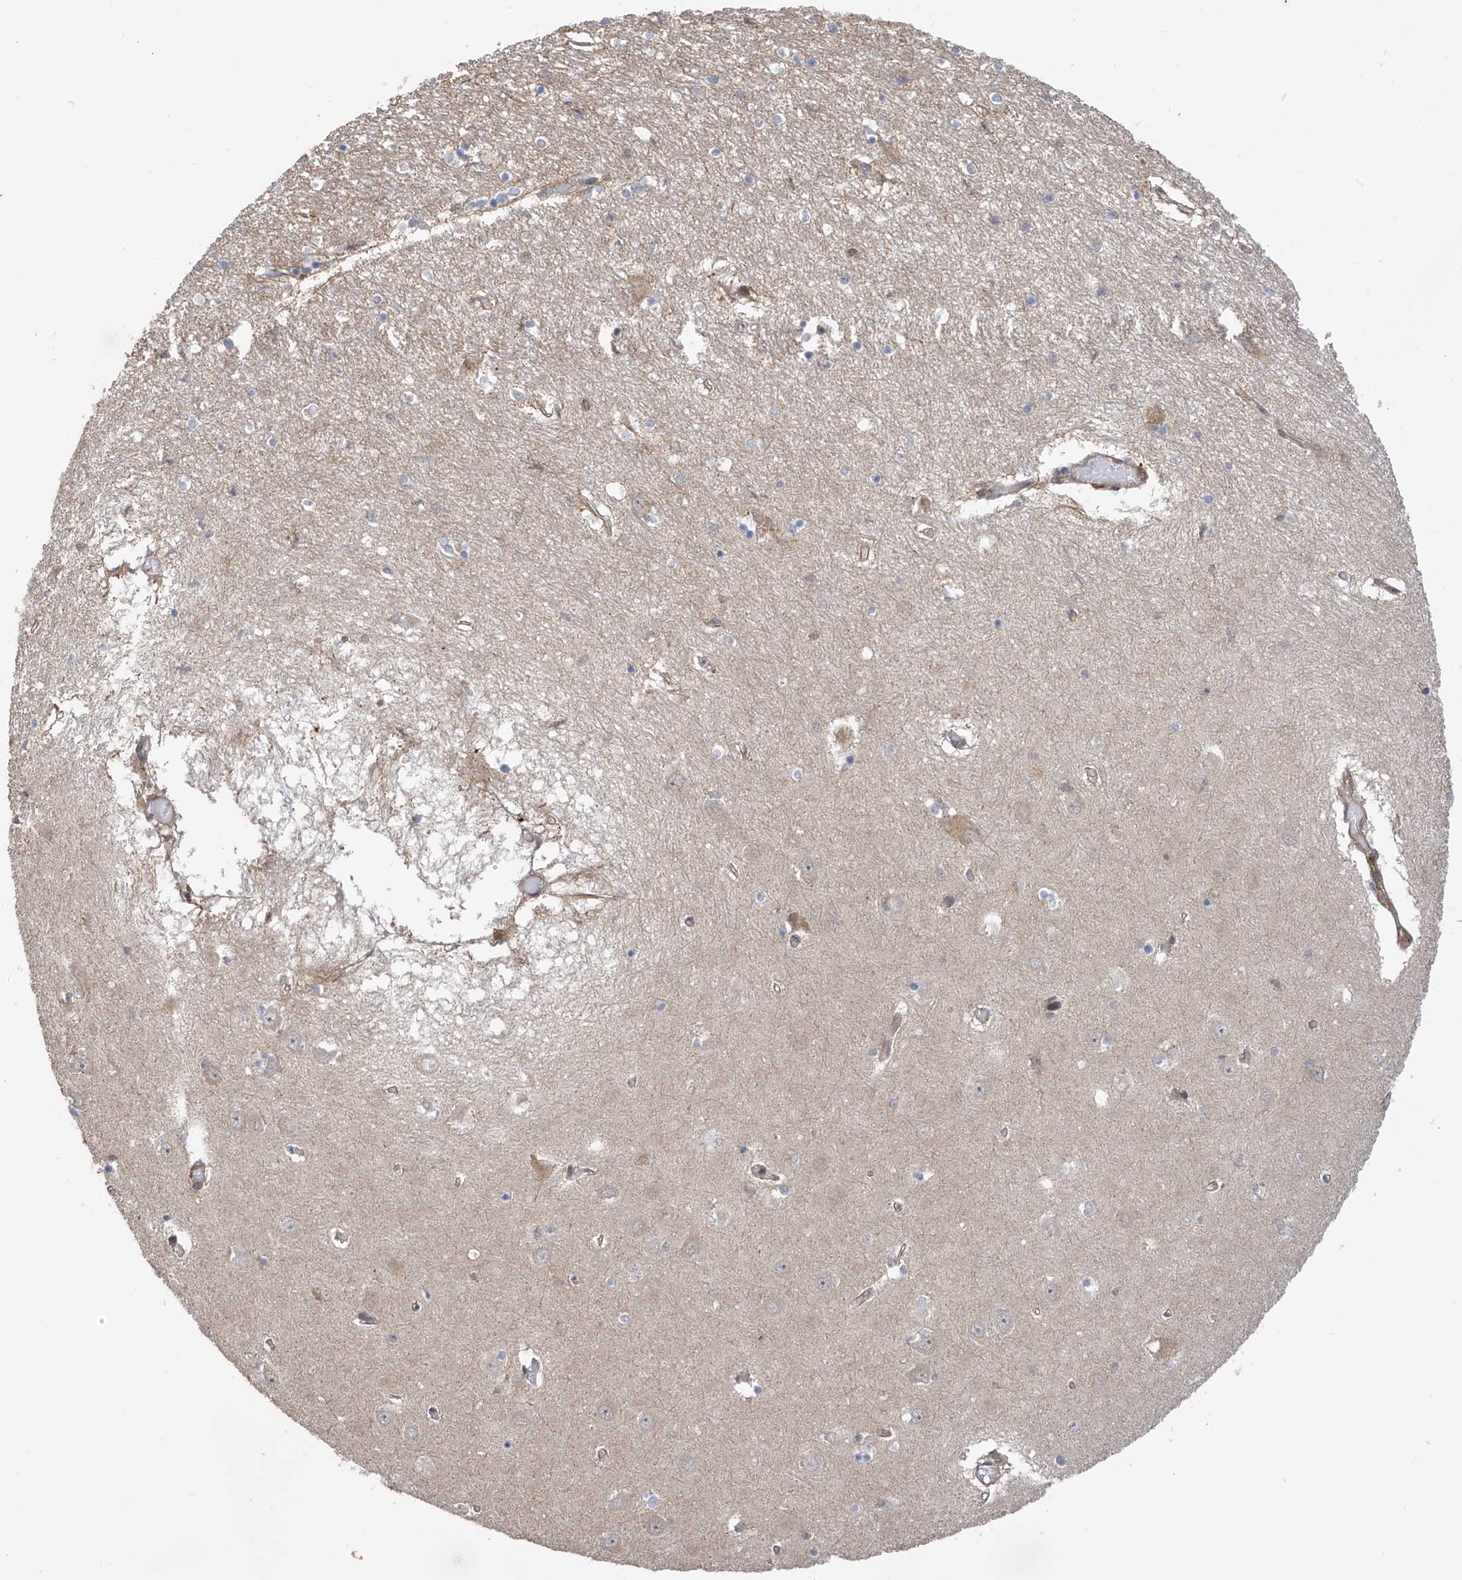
{"staining": {"intensity": "weak", "quantity": "<25%", "location": "cytoplasmic/membranous"}, "tissue": "hippocampus", "cell_type": "Glial cells", "image_type": "normal", "snomed": [{"axis": "morphology", "description": "Normal tissue, NOS"}, {"axis": "topography", "description": "Hippocampus"}], "caption": "Immunohistochemistry (IHC) micrograph of normal human hippocampus stained for a protein (brown), which shows no positivity in glial cells. (Brightfield microscopy of DAB IHC at high magnification).", "gene": "ATAD2B", "patient": {"sex": "male", "age": 70}}